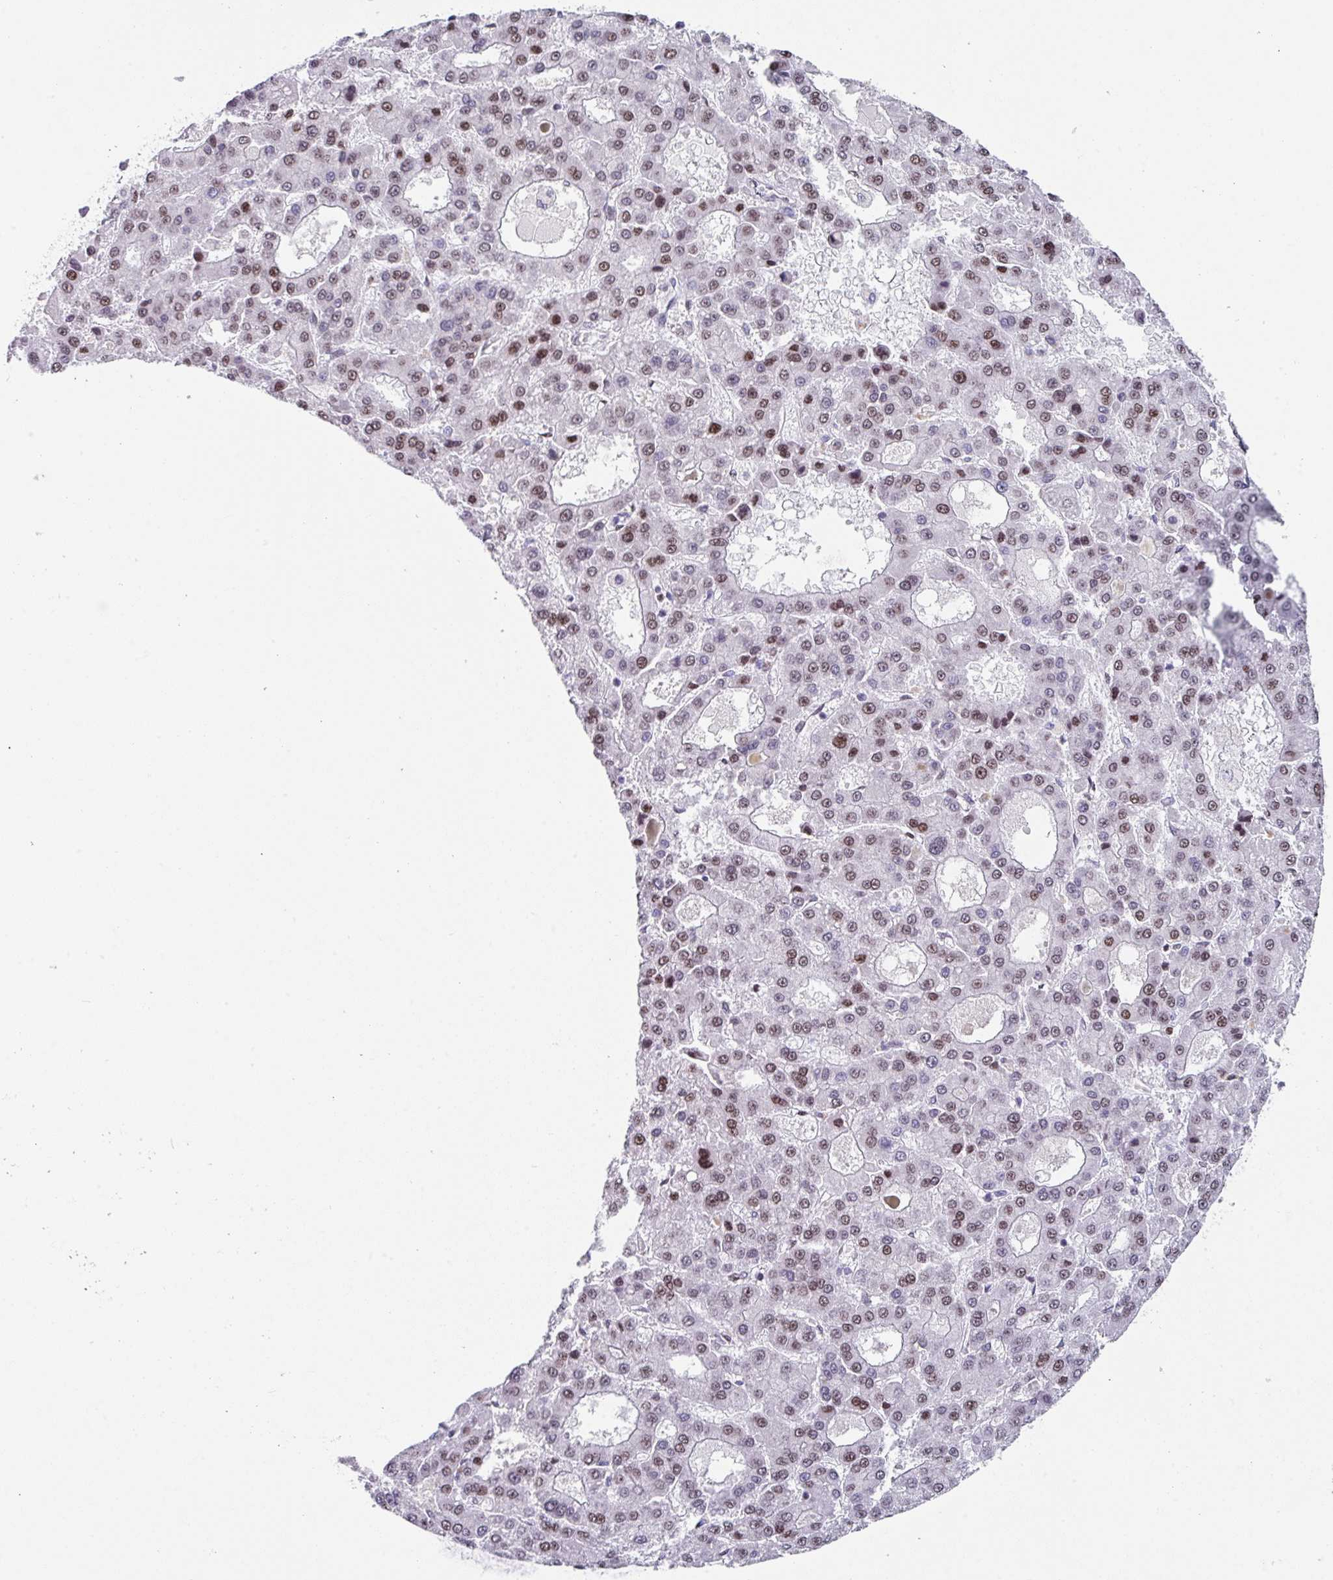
{"staining": {"intensity": "moderate", "quantity": ">75%", "location": "nuclear"}, "tissue": "liver cancer", "cell_type": "Tumor cells", "image_type": "cancer", "snomed": [{"axis": "morphology", "description": "Carcinoma, Hepatocellular, NOS"}, {"axis": "topography", "description": "Liver"}], "caption": "High-power microscopy captured an immunohistochemistry micrograph of hepatocellular carcinoma (liver), revealing moderate nuclear expression in about >75% of tumor cells.", "gene": "TCF3", "patient": {"sex": "male", "age": 70}}